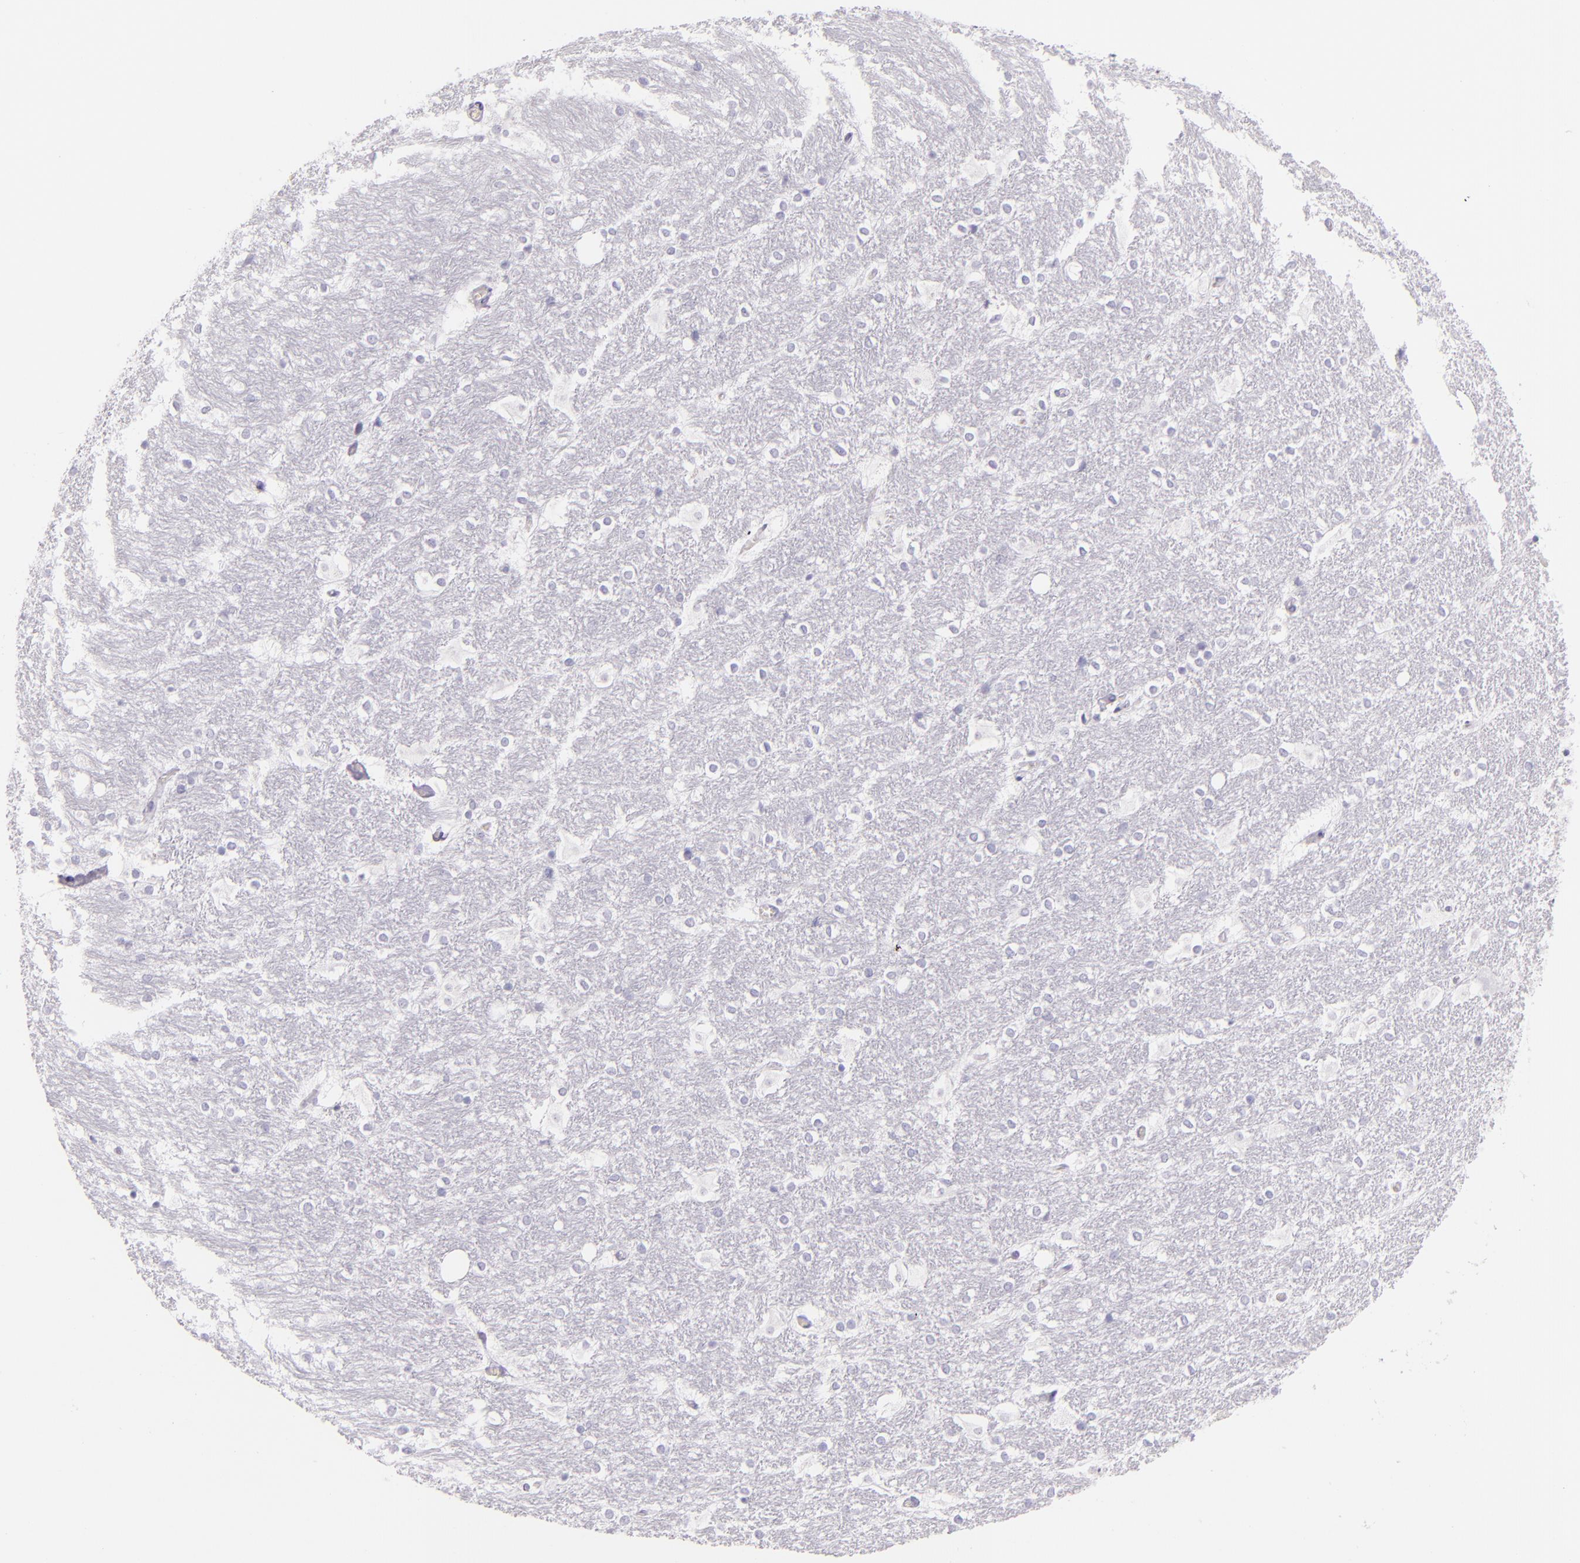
{"staining": {"intensity": "negative", "quantity": "none", "location": "none"}, "tissue": "hippocampus", "cell_type": "Glial cells", "image_type": "normal", "snomed": [{"axis": "morphology", "description": "Normal tissue, NOS"}, {"axis": "topography", "description": "Hippocampus"}], "caption": "An image of hippocampus stained for a protein exhibits no brown staining in glial cells. (DAB immunohistochemistry visualized using brightfield microscopy, high magnification).", "gene": "CEACAM1", "patient": {"sex": "female", "age": 19}}